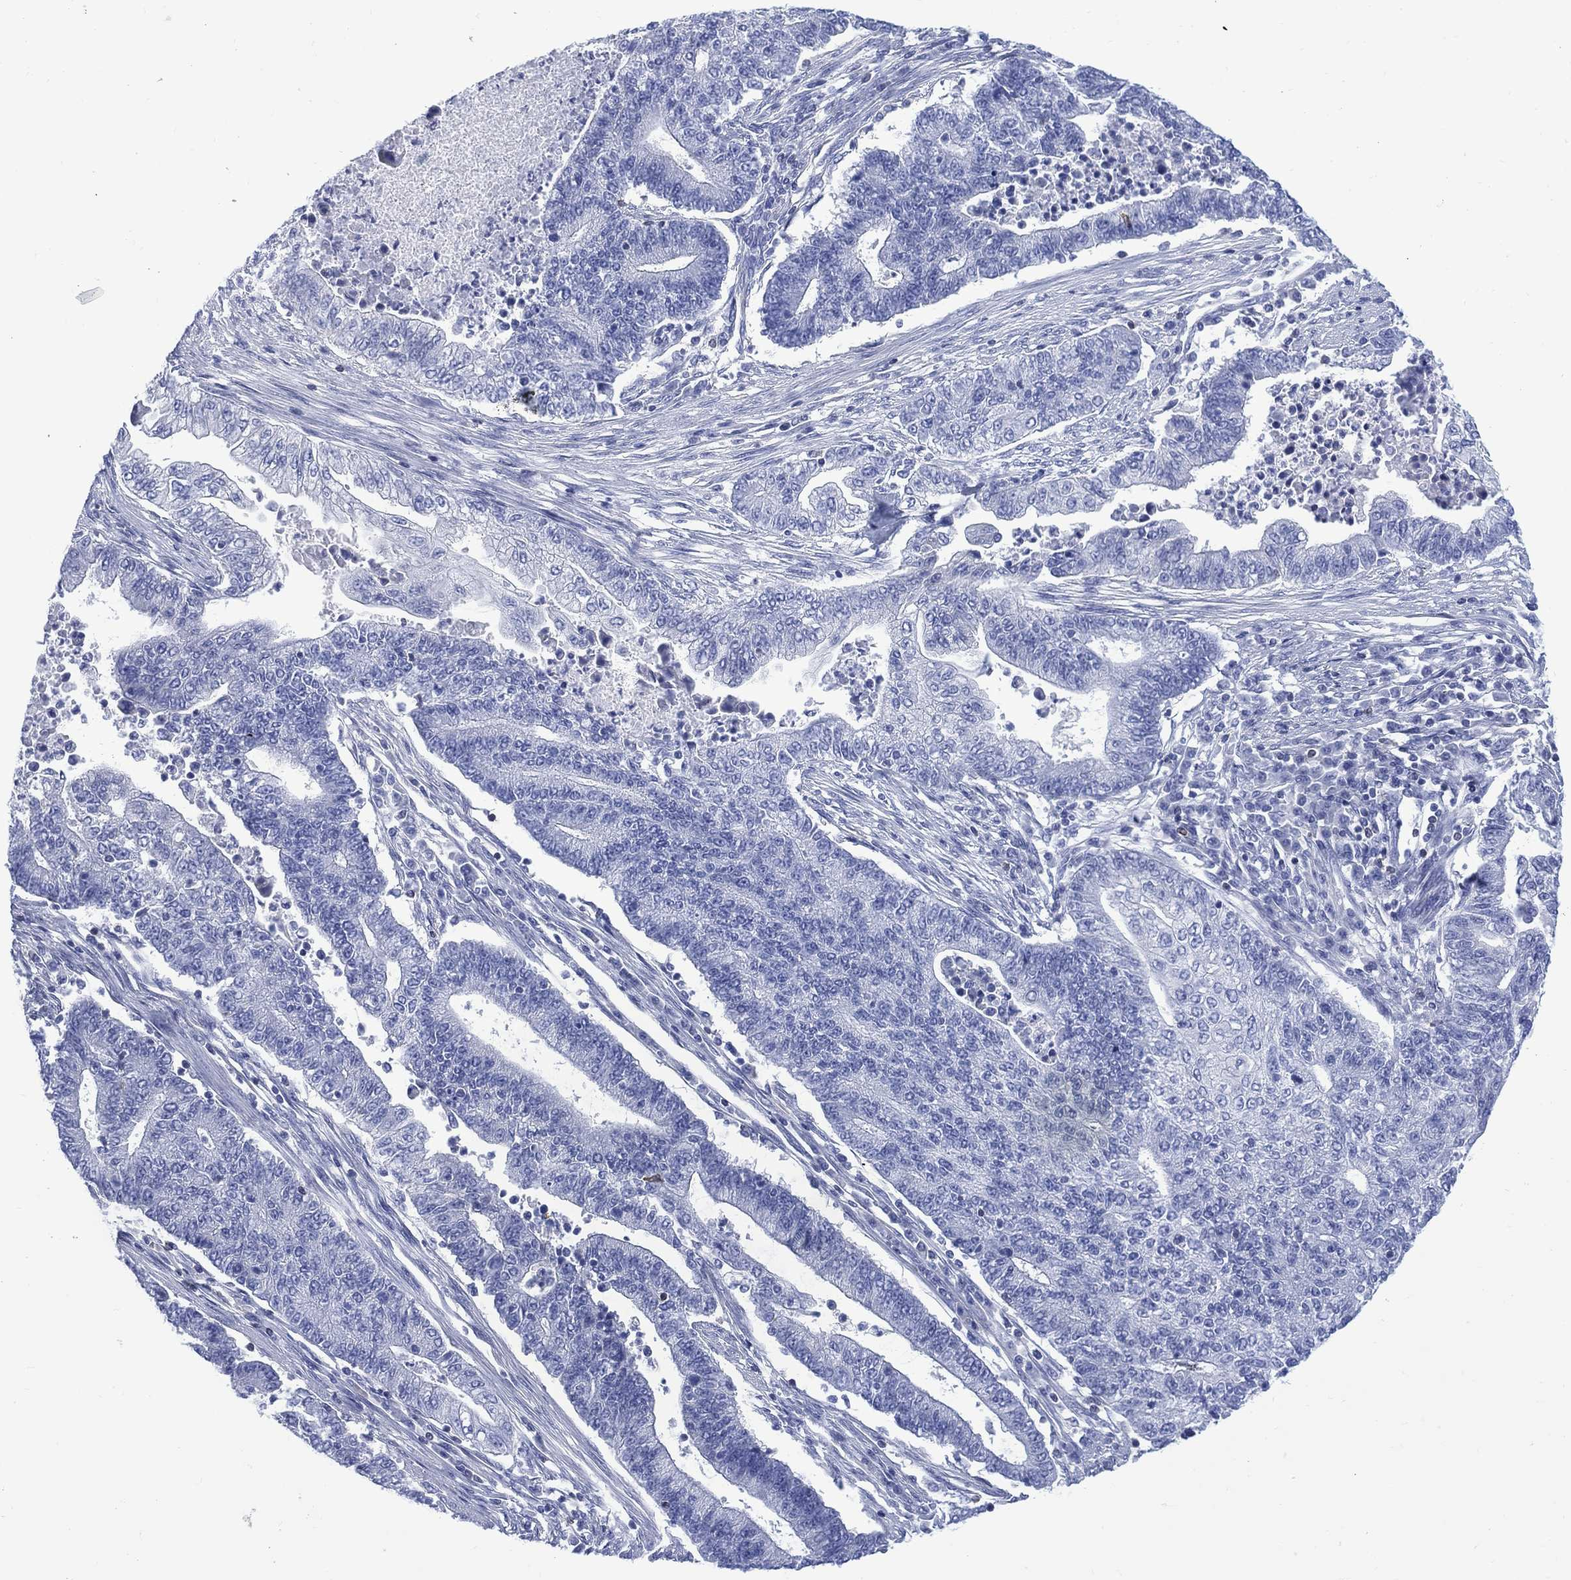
{"staining": {"intensity": "negative", "quantity": "none", "location": "none"}, "tissue": "endometrial cancer", "cell_type": "Tumor cells", "image_type": "cancer", "snomed": [{"axis": "morphology", "description": "Adenocarcinoma, NOS"}, {"axis": "topography", "description": "Uterus"}, {"axis": "topography", "description": "Endometrium"}], "caption": "DAB immunohistochemical staining of endometrial cancer (adenocarcinoma) demonstrates no significant expression in tumor cells.", "gene": "DDI1", "patient": {"sex": "female", "age": 54}}